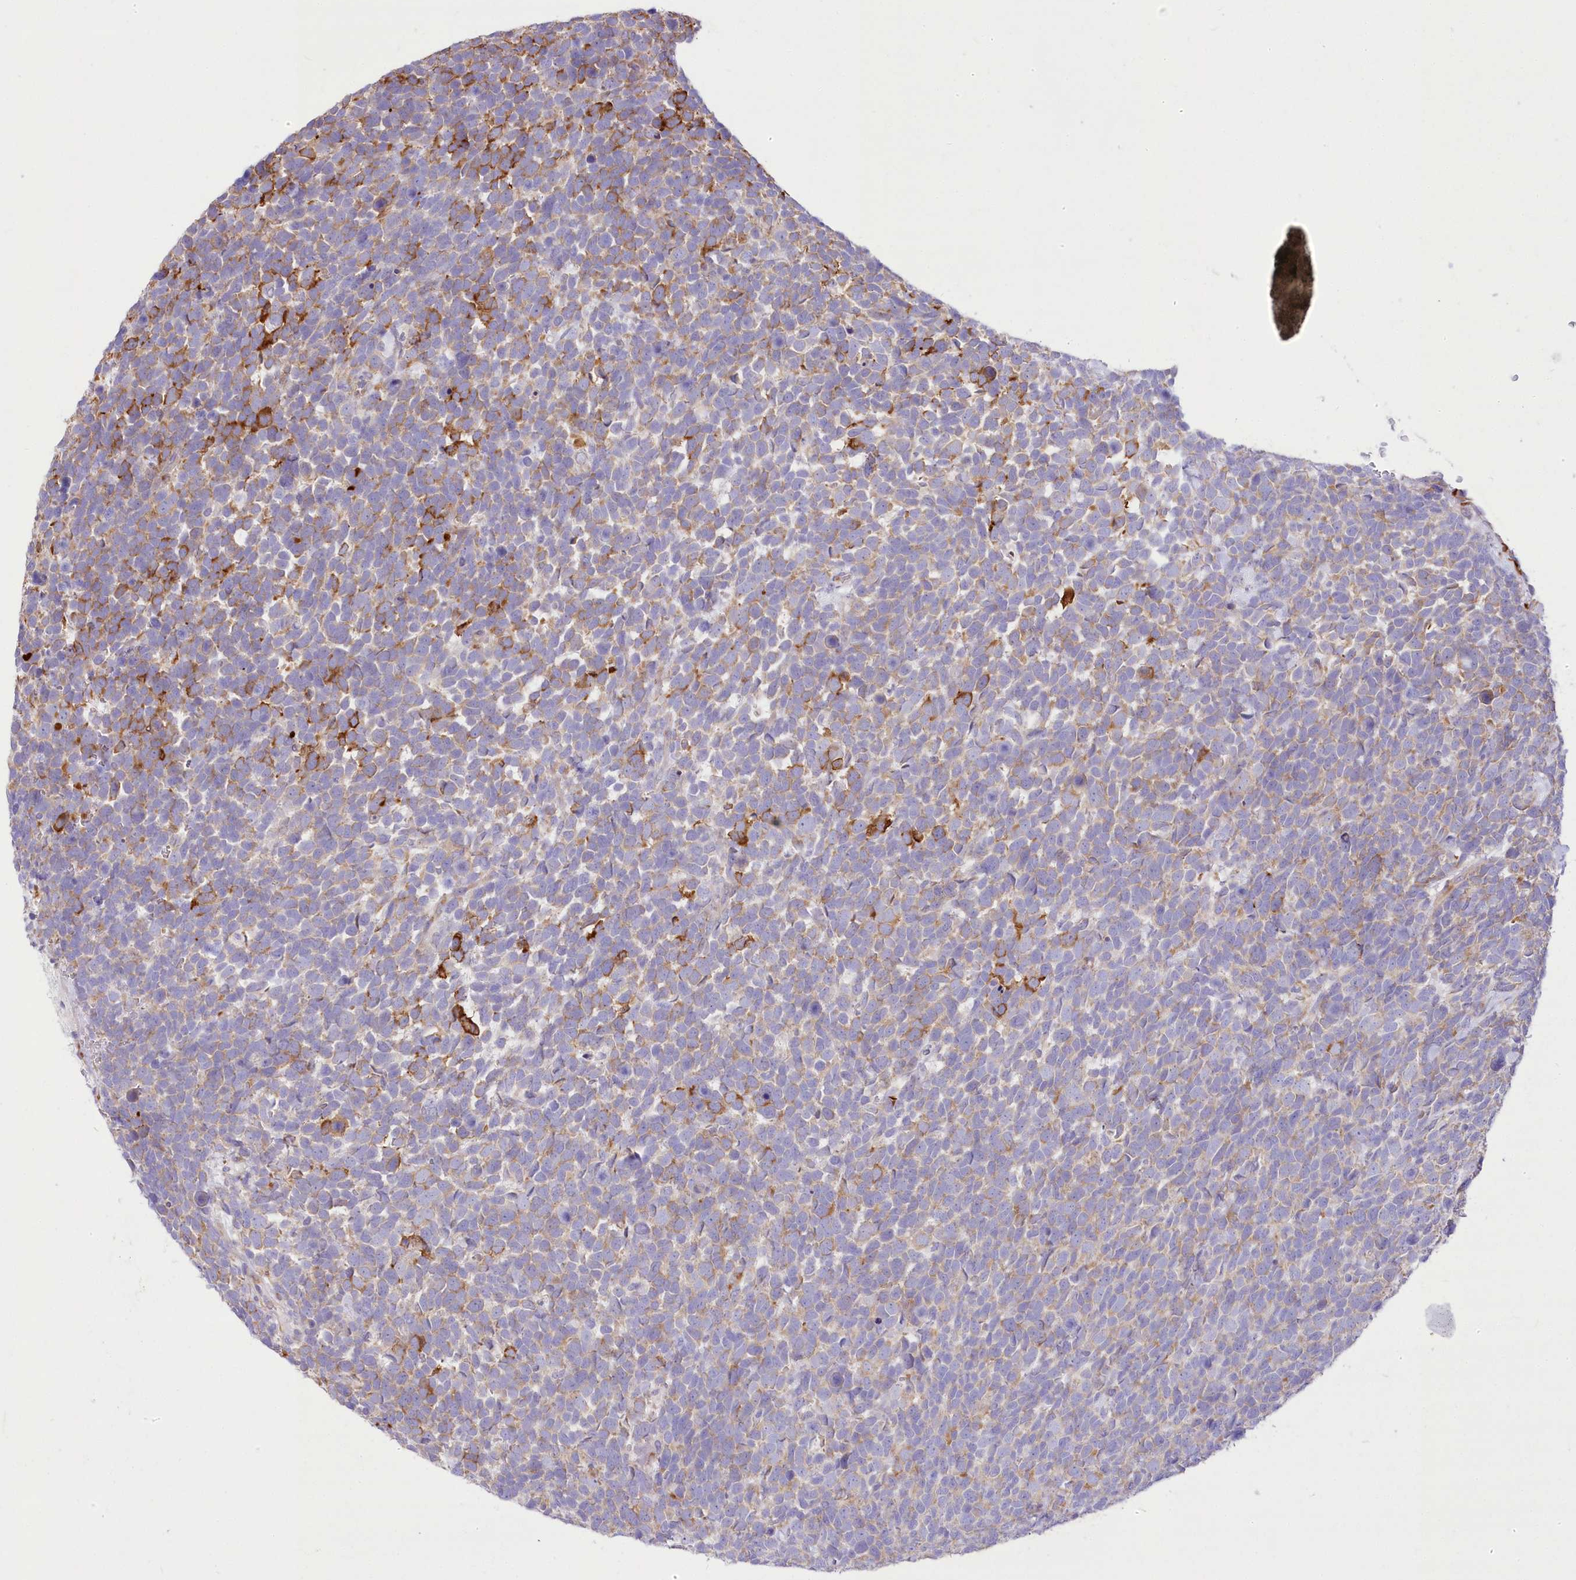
{"staining": {"intensity": "moderate", "quantity": "<25%", "location": "cytoplasmic/membranous"}, "tissue": "urothelial cancer", "cell_type": "Tumor cells", "image_type": "cancer", "snomed": [{"axis": "morphology", "description": "Urothelial carcinoma, High grade"}, {"axis": "topography", "description": "Urinary bladder"}], "caption": "A photomicrograph of human urothelial cancer stained for a protein shows moderate cytoplasmic/membranous brown staining in tumor cells. The staining was performed using DAB (3,3'-diaminobenzidine), with brown indicating positive protein expression. Nuclei are stained blue with hematoxylin.", "gene": "ANGPTL3", "patient": {"sex": "female", "age": 82}}